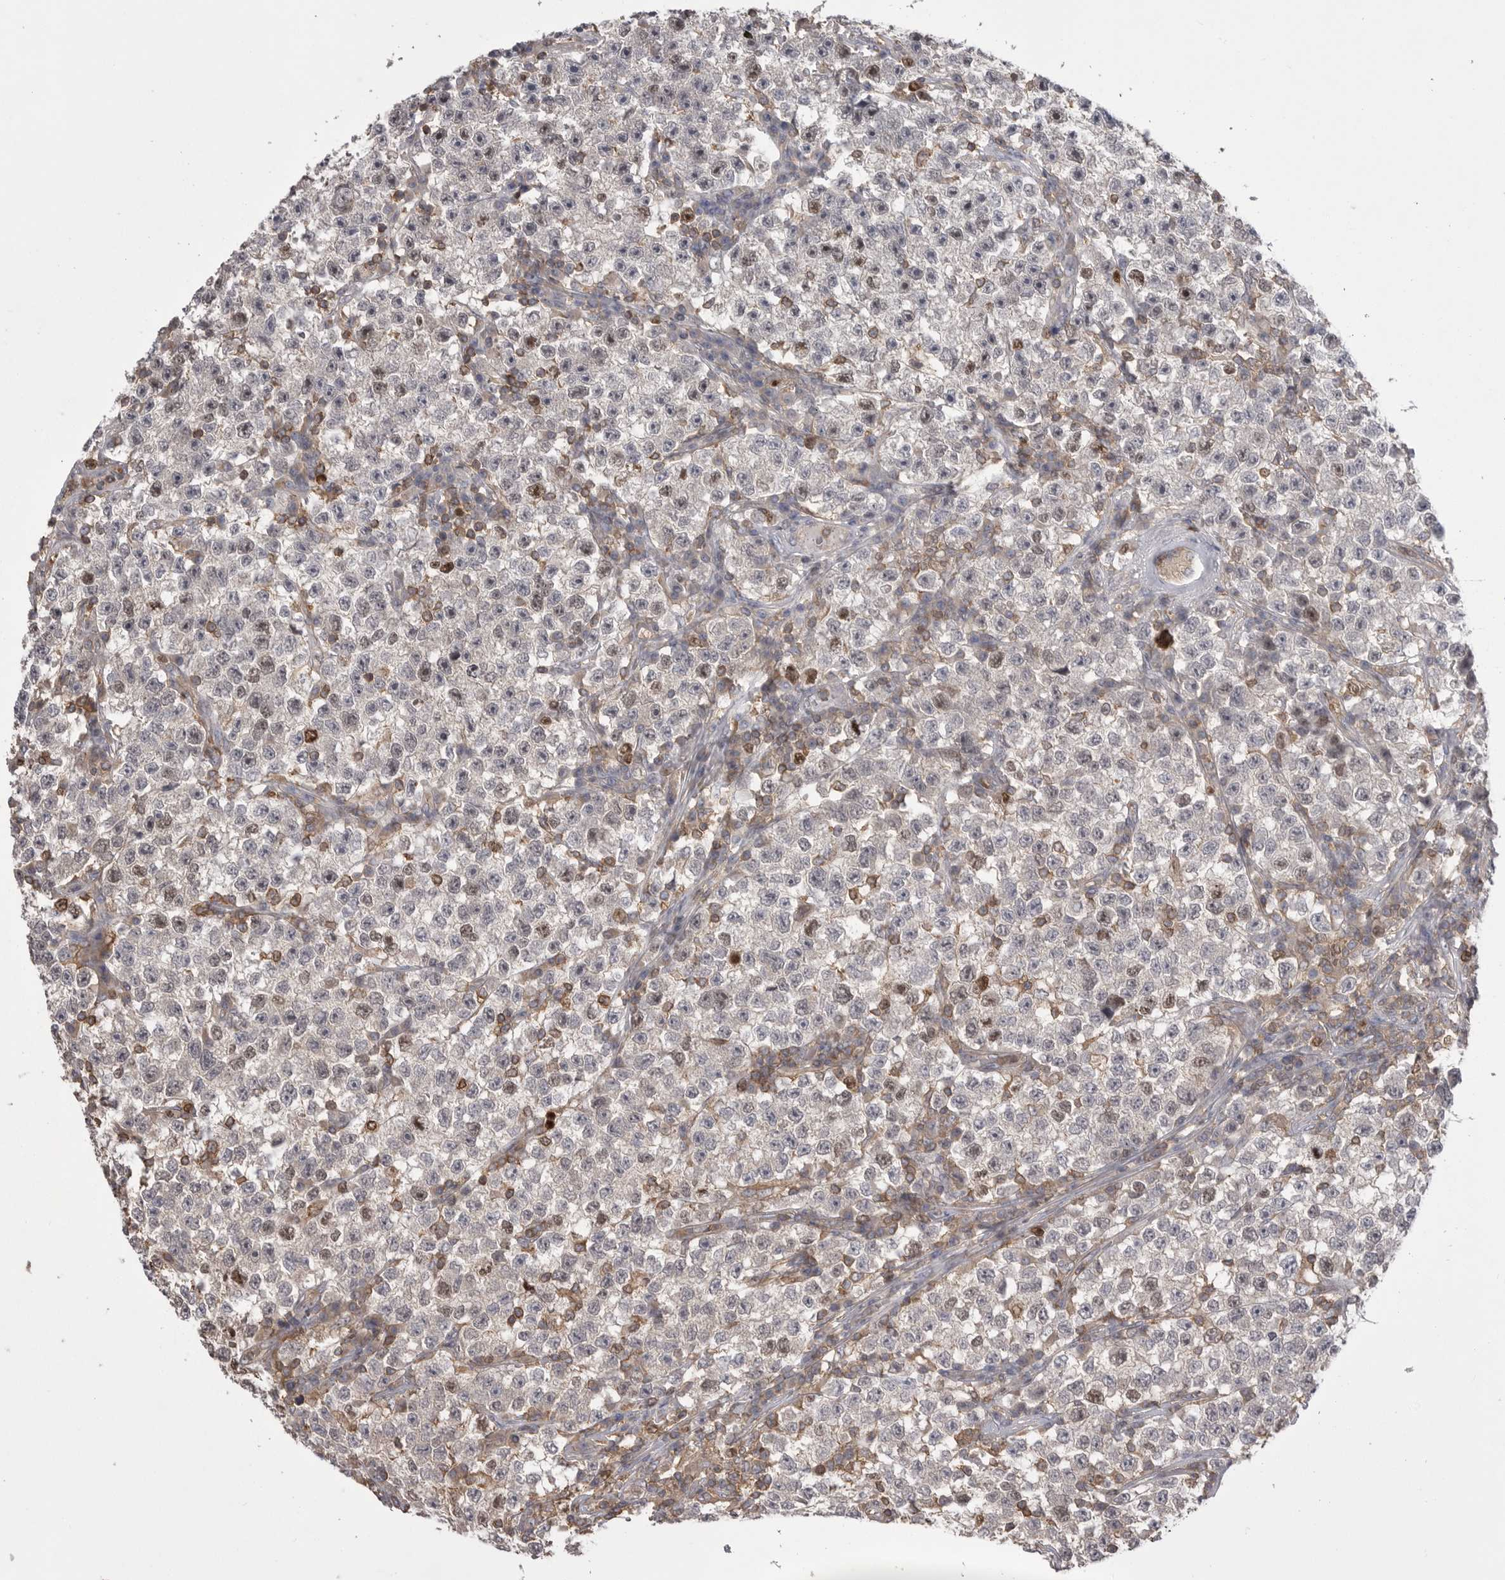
{"staining": {"intensity": "strong", "quantity": "<25%", "location": "nuclear"}, "tissue": "testis cancer", "cell_type": "Tumor cells", "image_type": "cancer", "snomed": [{"axis": "morphology", "description": "Seminoma, NOS"}, {"axis": "topography", "description": "Testis"}], "caption": "Strong nuclear expression is present in about <25% of tumor cells in testis seminoma. The staining was performed using DAB (3,3'-diaminobenzidine) to visualize the protein expression in brown, while the nuclei were stained in blue with hematoxylin (Magnification: 20x).", "gene": "TOP2A", "patient": {"sex": "male", "age": 22}}